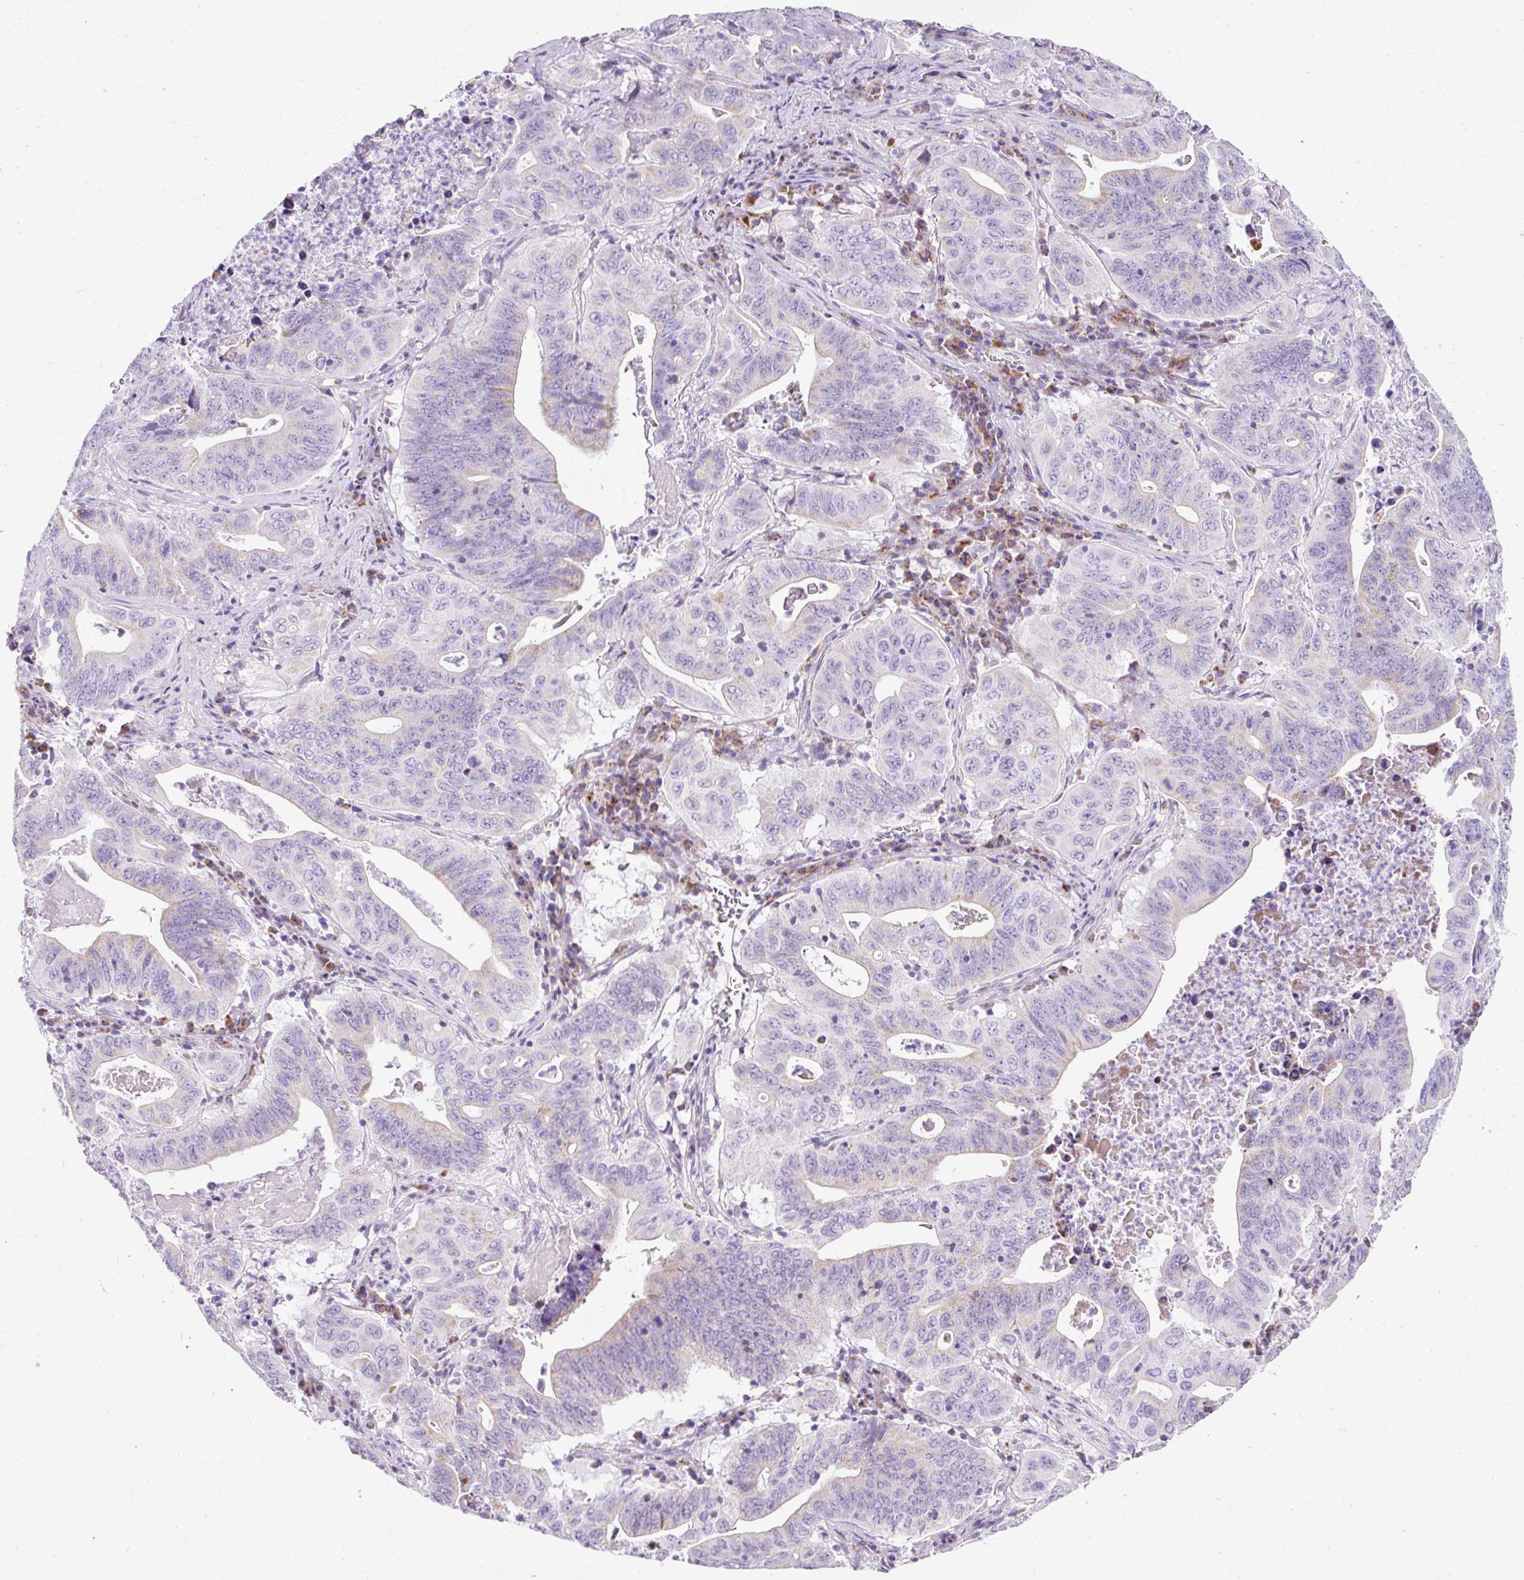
{"staining": {"intensity": "weak", "quantity": "<25%", "location": "cytoplasmic/membranous"}, "tissue": "lung cancer", "cell_type": "Tumor cells", "image_type": "cancer", "snomed": [{"axis": "morphology", "description": "Adenocarcinoma, NOS"}, {"axis": "topography", "description": "Lung"}], "caption": "Adenocarcinoma (lung) stained for a protein using IHC displays no expression tumor cells.", "gene": "PLPP2", "patient": {"sex": "female", "age": 60}}